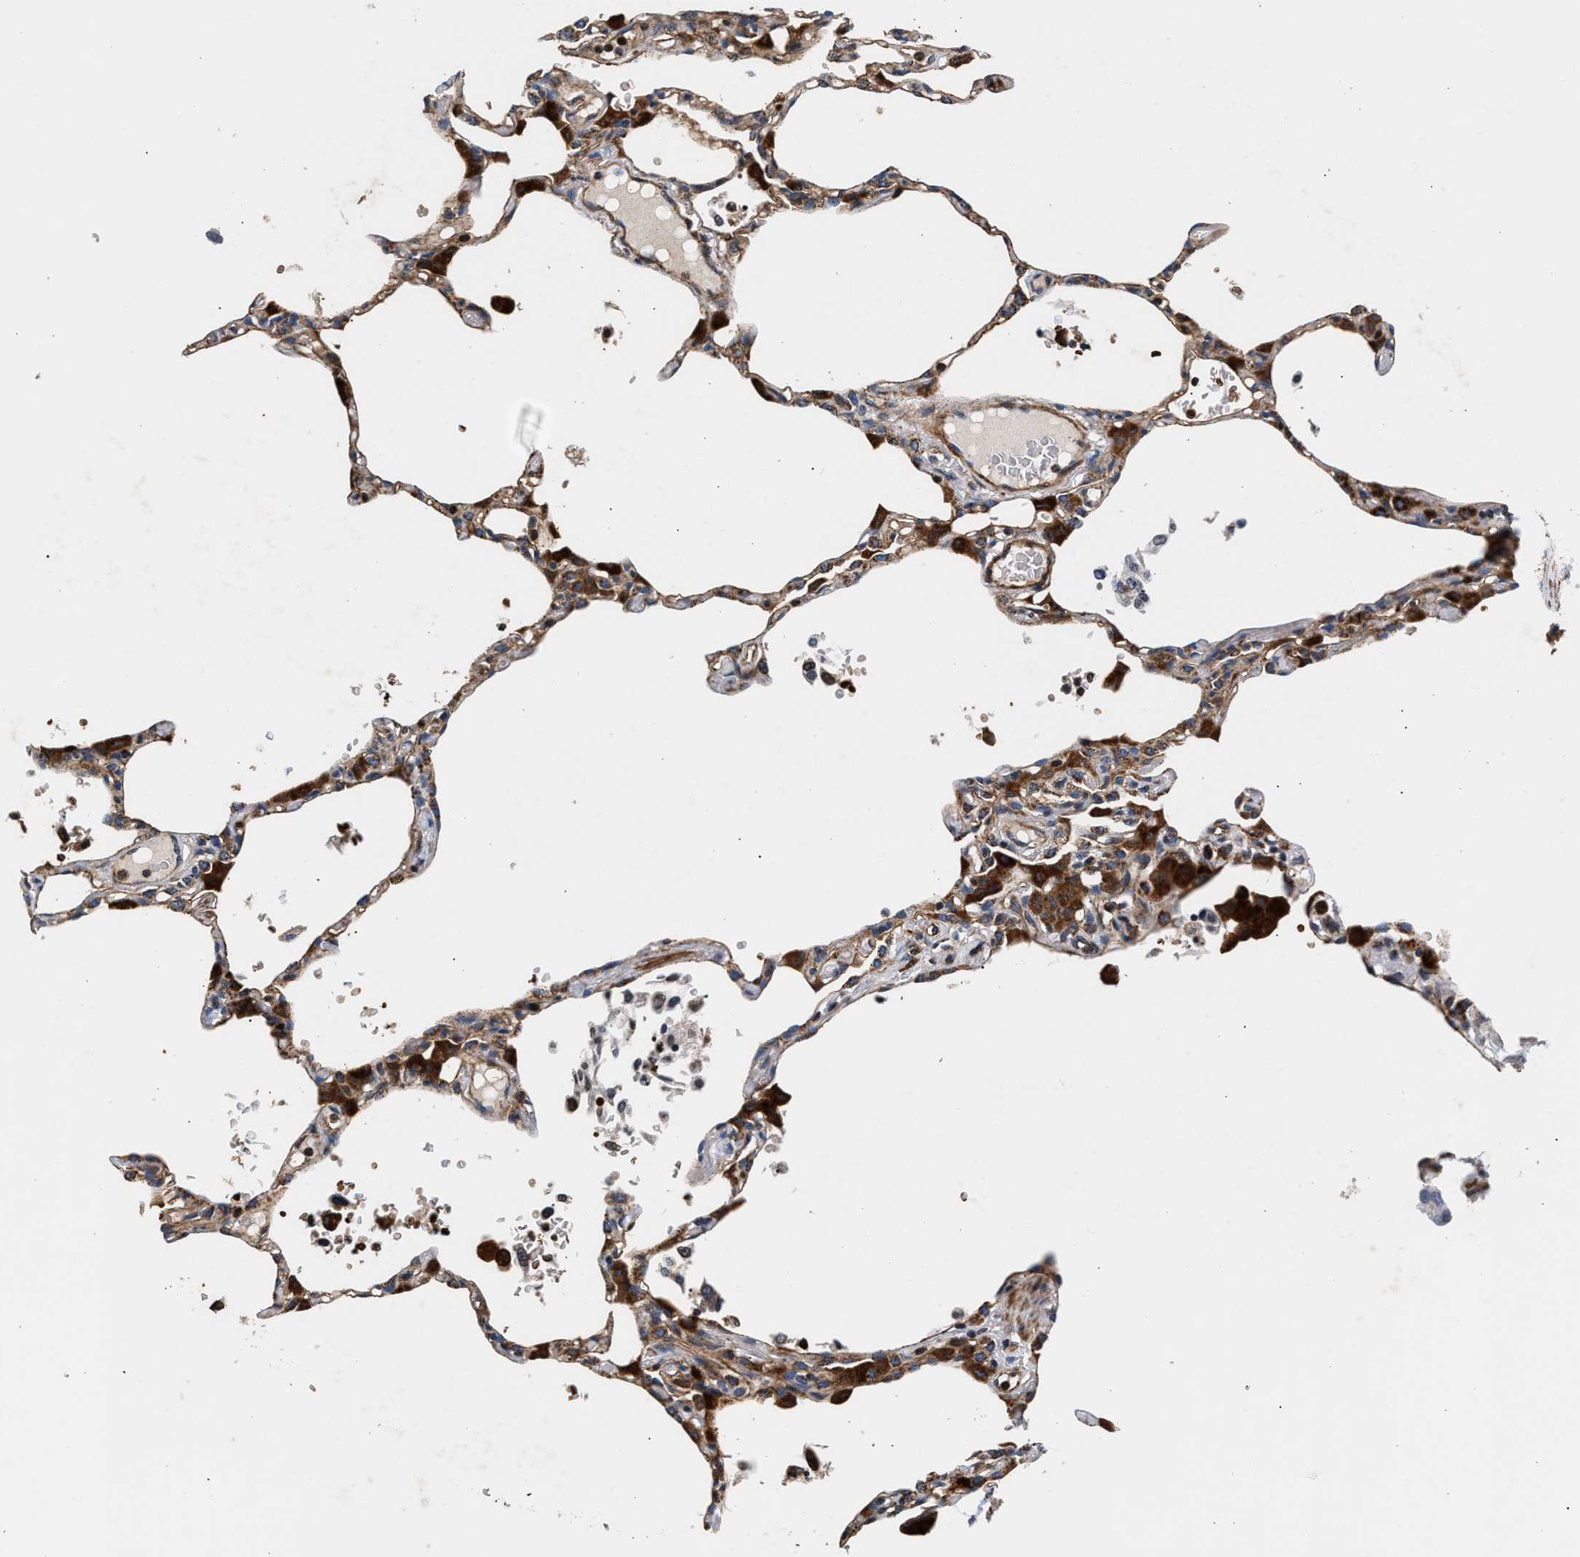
{"staining": {"intensity": "moderate", "quantity": ">75%", "location": "cytoplasmic/membranous"}, "tissue": "lung", "cell_type": "Alveolar cells", "image_type": "normal", "snomed": [{"axis": "morphology", "description": "Normal tissue, NOS"}, {"axis": "topography", "description": "Lung"}], "caption": "DAB immunohistochemical staining of normal human lung demonstrates moderate cytoplasmic/membranous protein expression in approximately >75% of alveolar cells. (DAB (3,3'-diaminobenzidine) IHC, brown staining for protein, blue staining for nuclei).", "gene": "SGK1", "patient": {"sex": "female", "age": 49}}